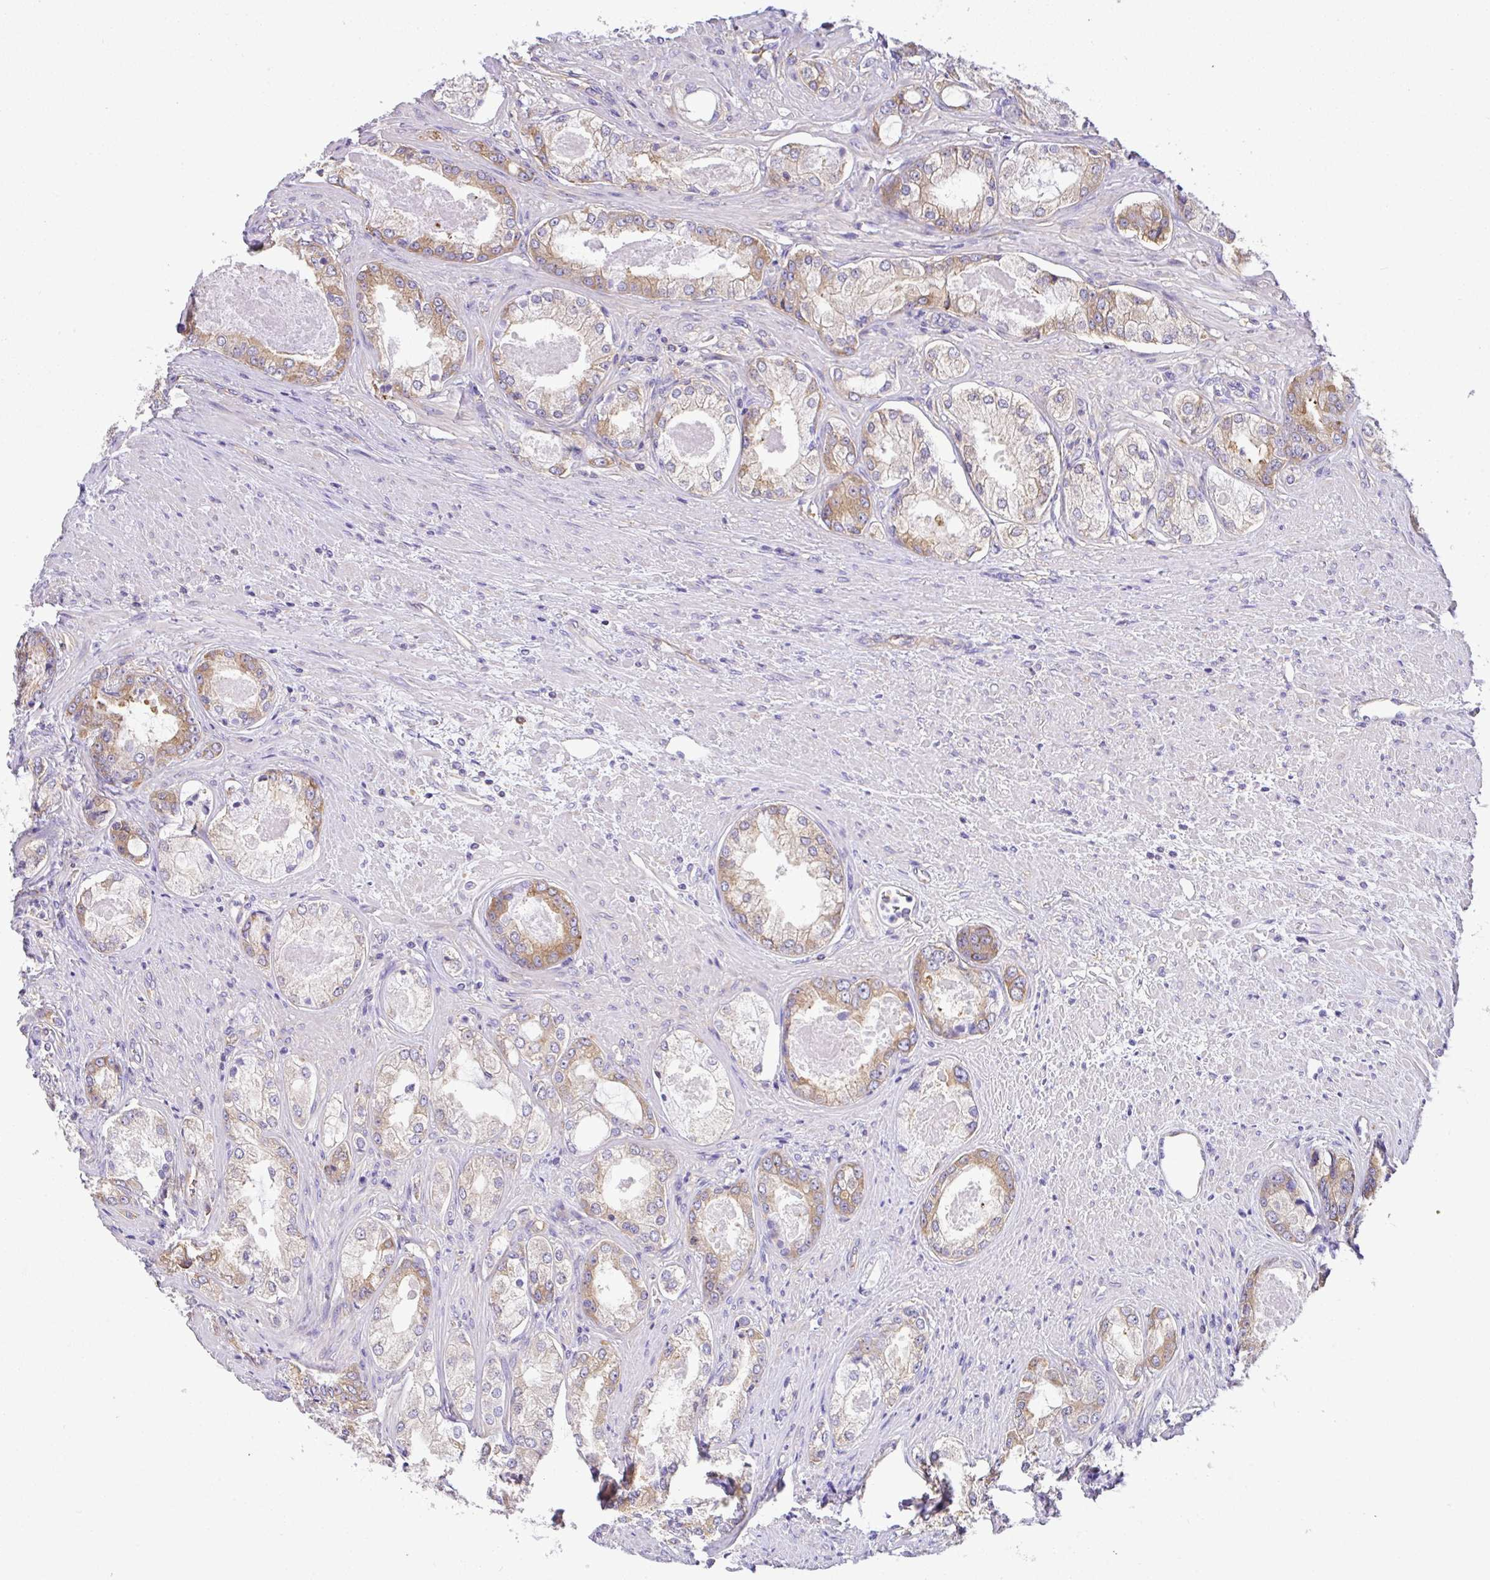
{"staining": {"intensity": "moderate", "quantity": "25%-75%", "location": "cytoplasmic/membranous"}, "tissue": "prostate cancer", "cell_type": "Tumor cells", "image_type": "cancer", "snomed": [{"axis": "morphology", "description": "Adenocarcinoma, Low grade"}, {"axis": "topography", "description": "Prostate"}], "caption": "Adenocarcinoma (low-grade) (prostate) stained with immunohistochemistry exhibits moderate cytoplasmic/membranous positivity in about 25%-75% of tumor cells.", "gene": "GFPT2", "patient": {"sex": "male", "age": 68}}